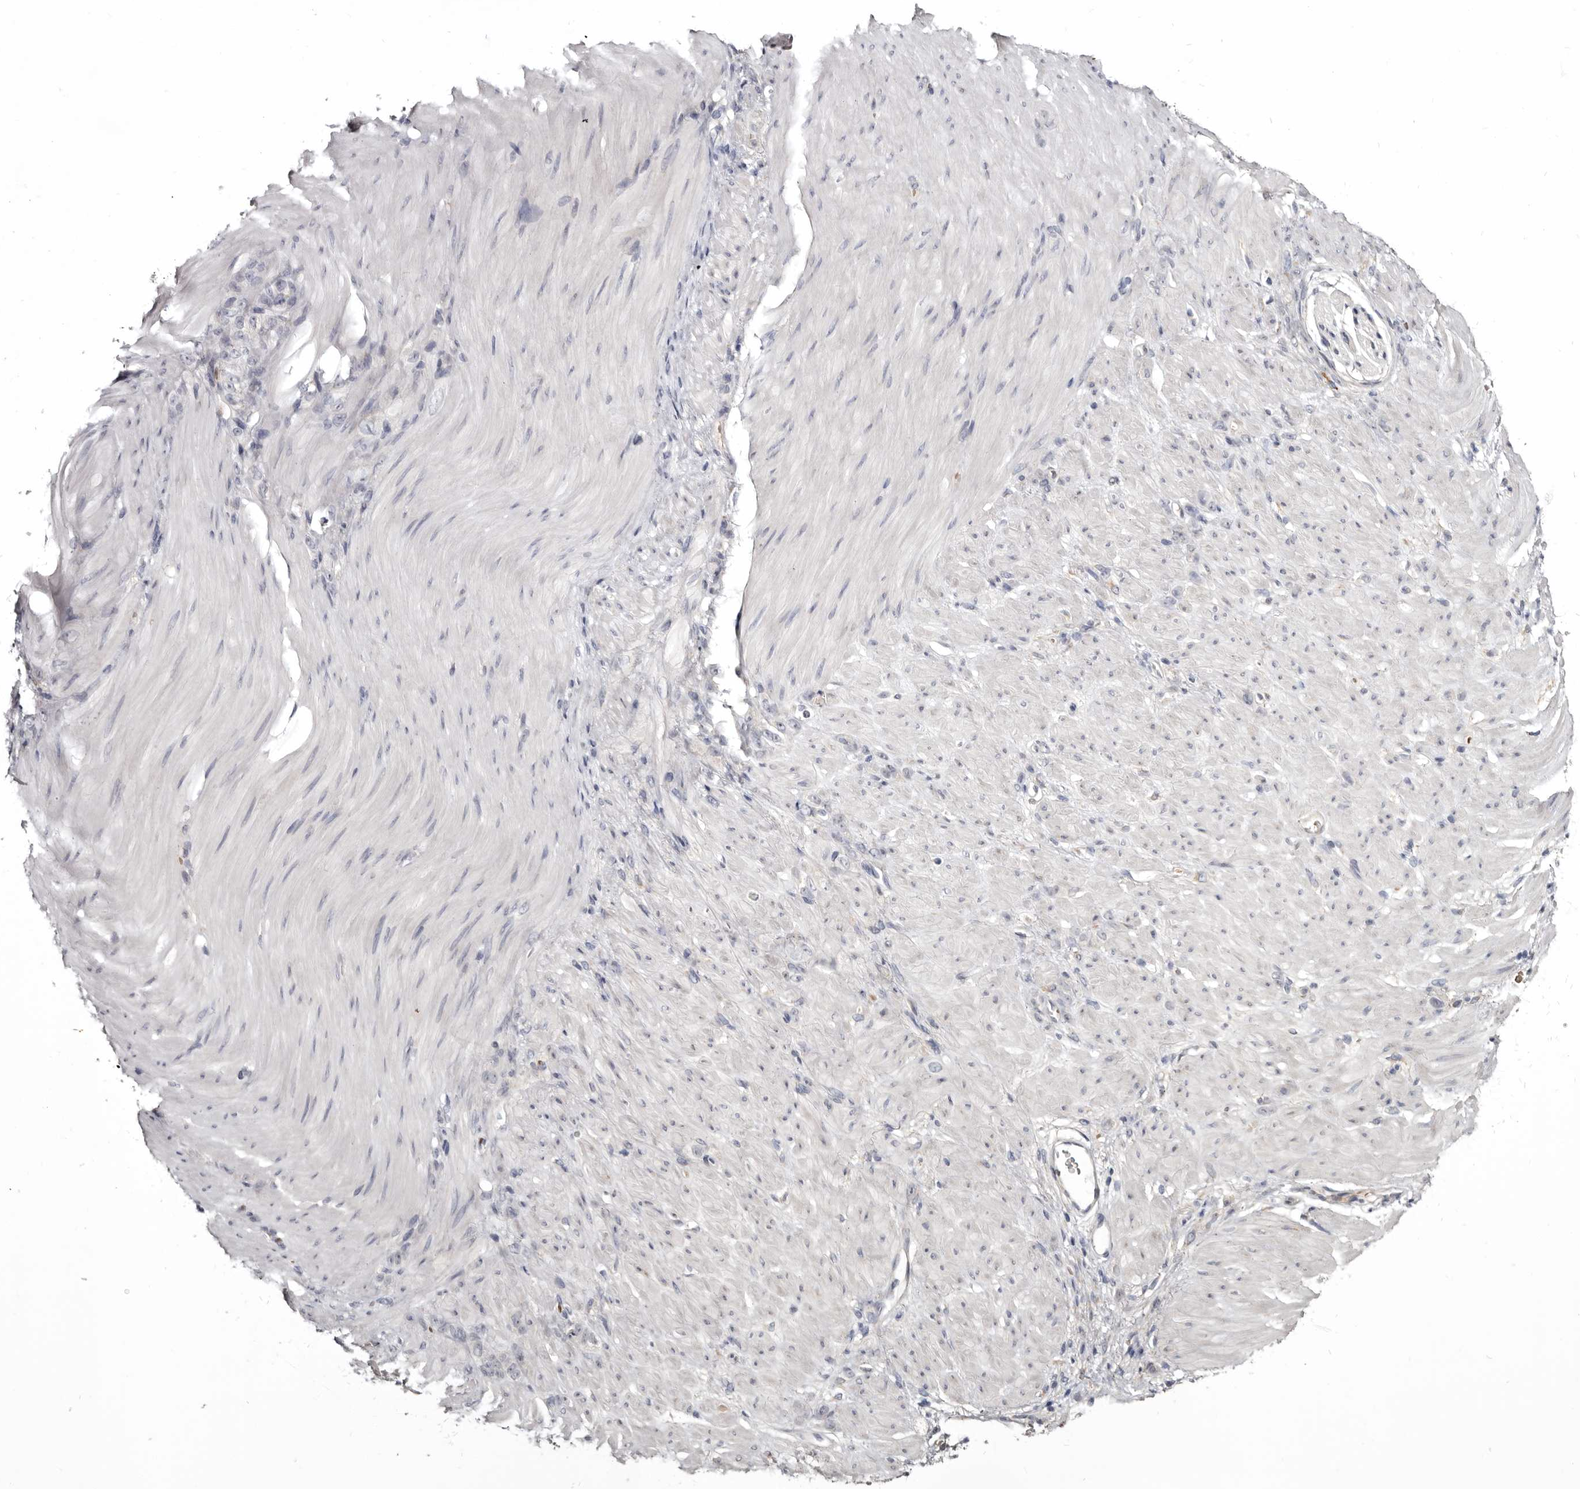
{"staining": {"intensity": "negative", "quantity": "none", "location": "none"}, "tissue": "stomach cancer", "cell_type": "Tumor cells", "image_type": "cancer", "snomed": [{"axis": "morphology", "description": "Normal tissue, NOS"}, {"axis": "morphology", "description": "Adenocarcinoma, NOS"}, {"axis": "topography", "description": "Stomach"}], "caption": "Stomach cancer was stained to show a protein in brown. There is no significant staining in tumor cells.", "gene": "NENF", "patient": {"sex": "male", "age": 82}}